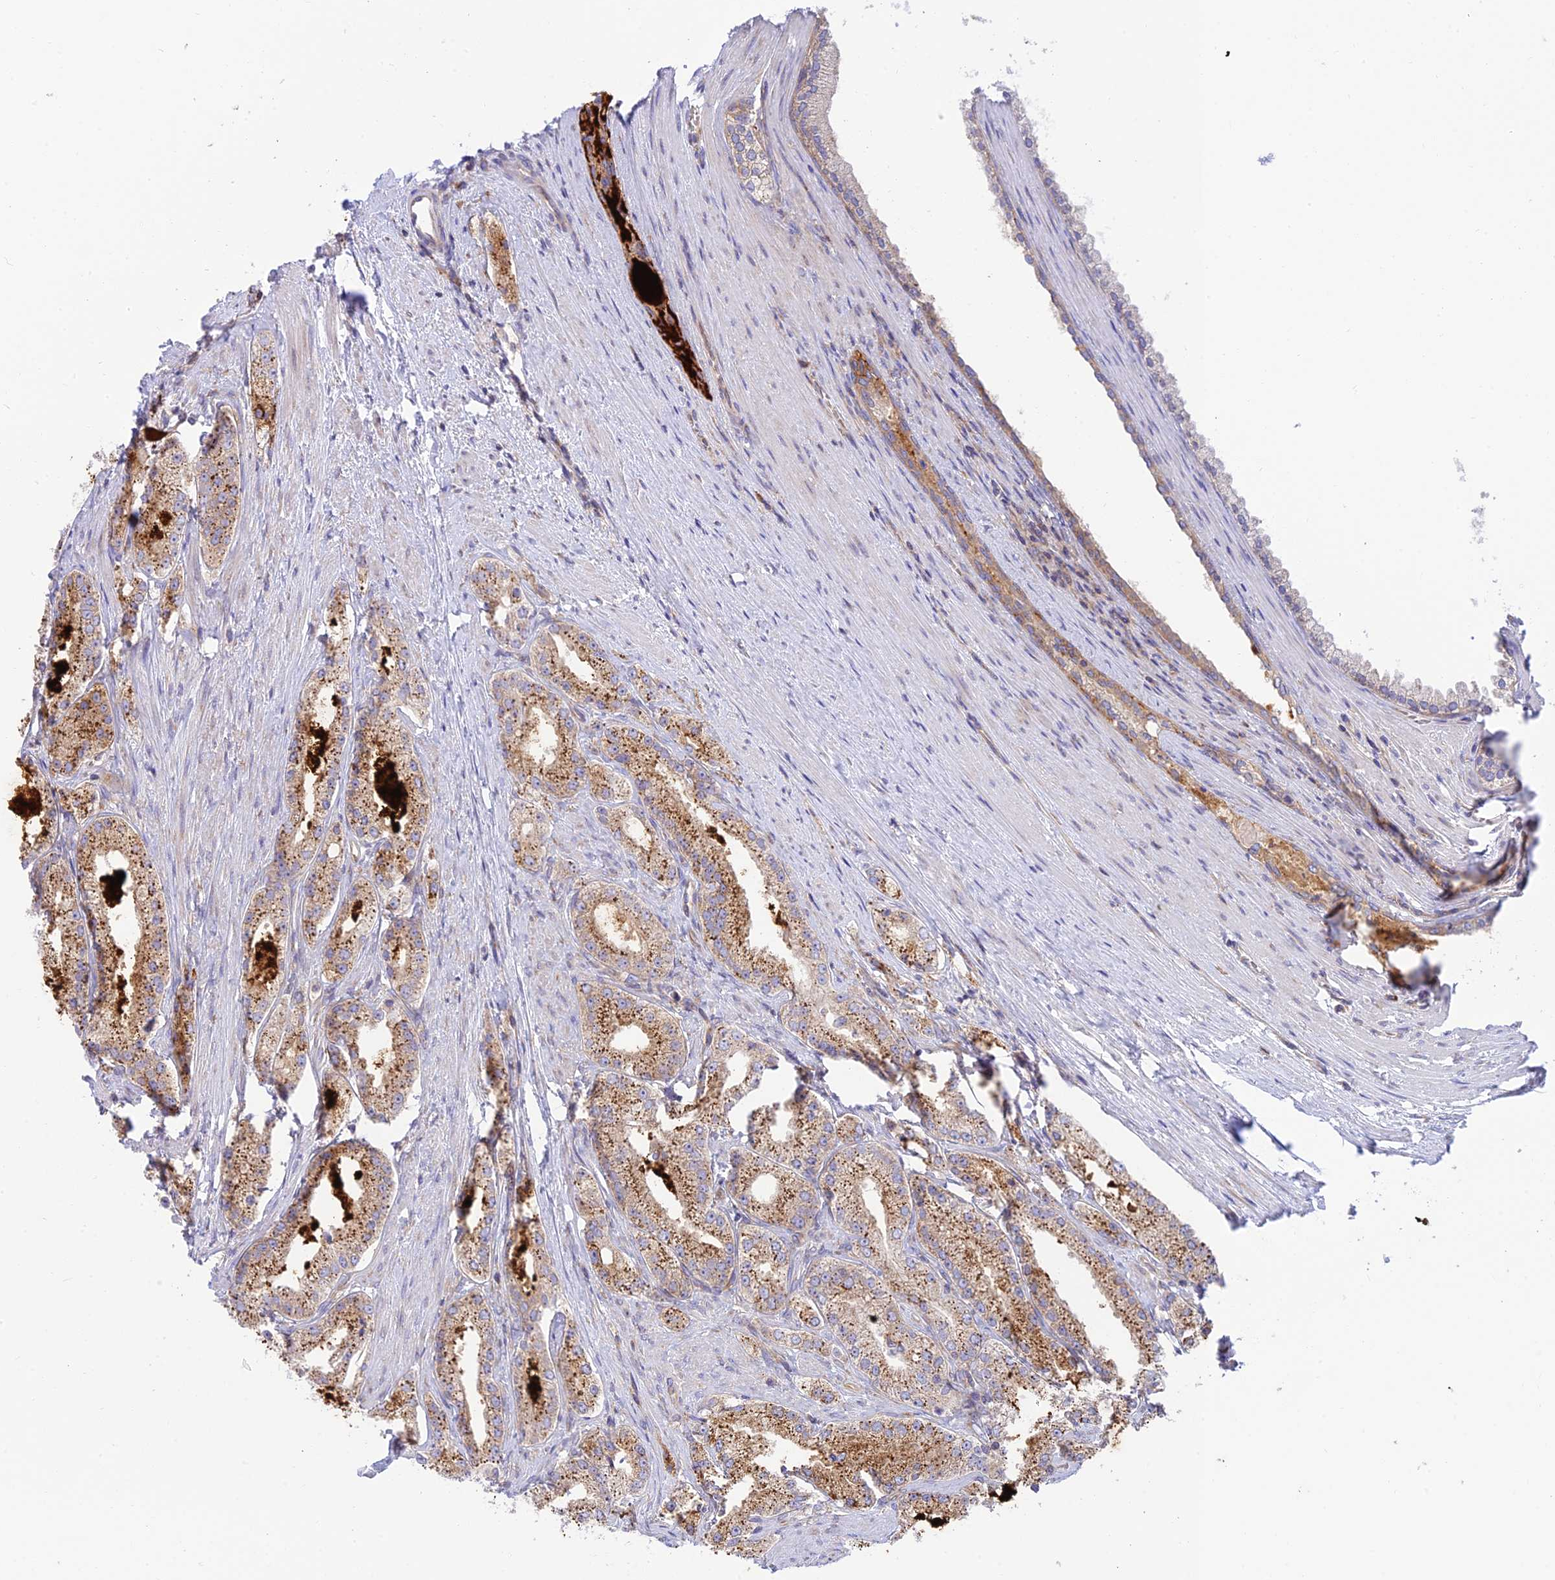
{"staining": {"intensity": "moderate", "quantity": ">75%", "location": "cytoplasmic/membranous"}, "tissue": "prostate cancer", "cell_type": "Tumor cells", "image_type": "cancer", "snomed": [{"axis": "morphology", "description": "Adenocarcinoma, Low grade"}, {"axis": "topography", "description": "Prostate"}], "caption": "Immunohistochemical staining of human low-grade adenocarcinoma (prostate) displays moderate cytoplasmic/membranous protein staining in approximately >75% of tumor cells. The staining was performed using DAB (3,3'-diaminobenzidine), with brown indicating positive protein expression. Nuclei are stained blue with hematoxylin.", "gene": "PIMREG", "patient": {"sex": "male", "age": 69}}